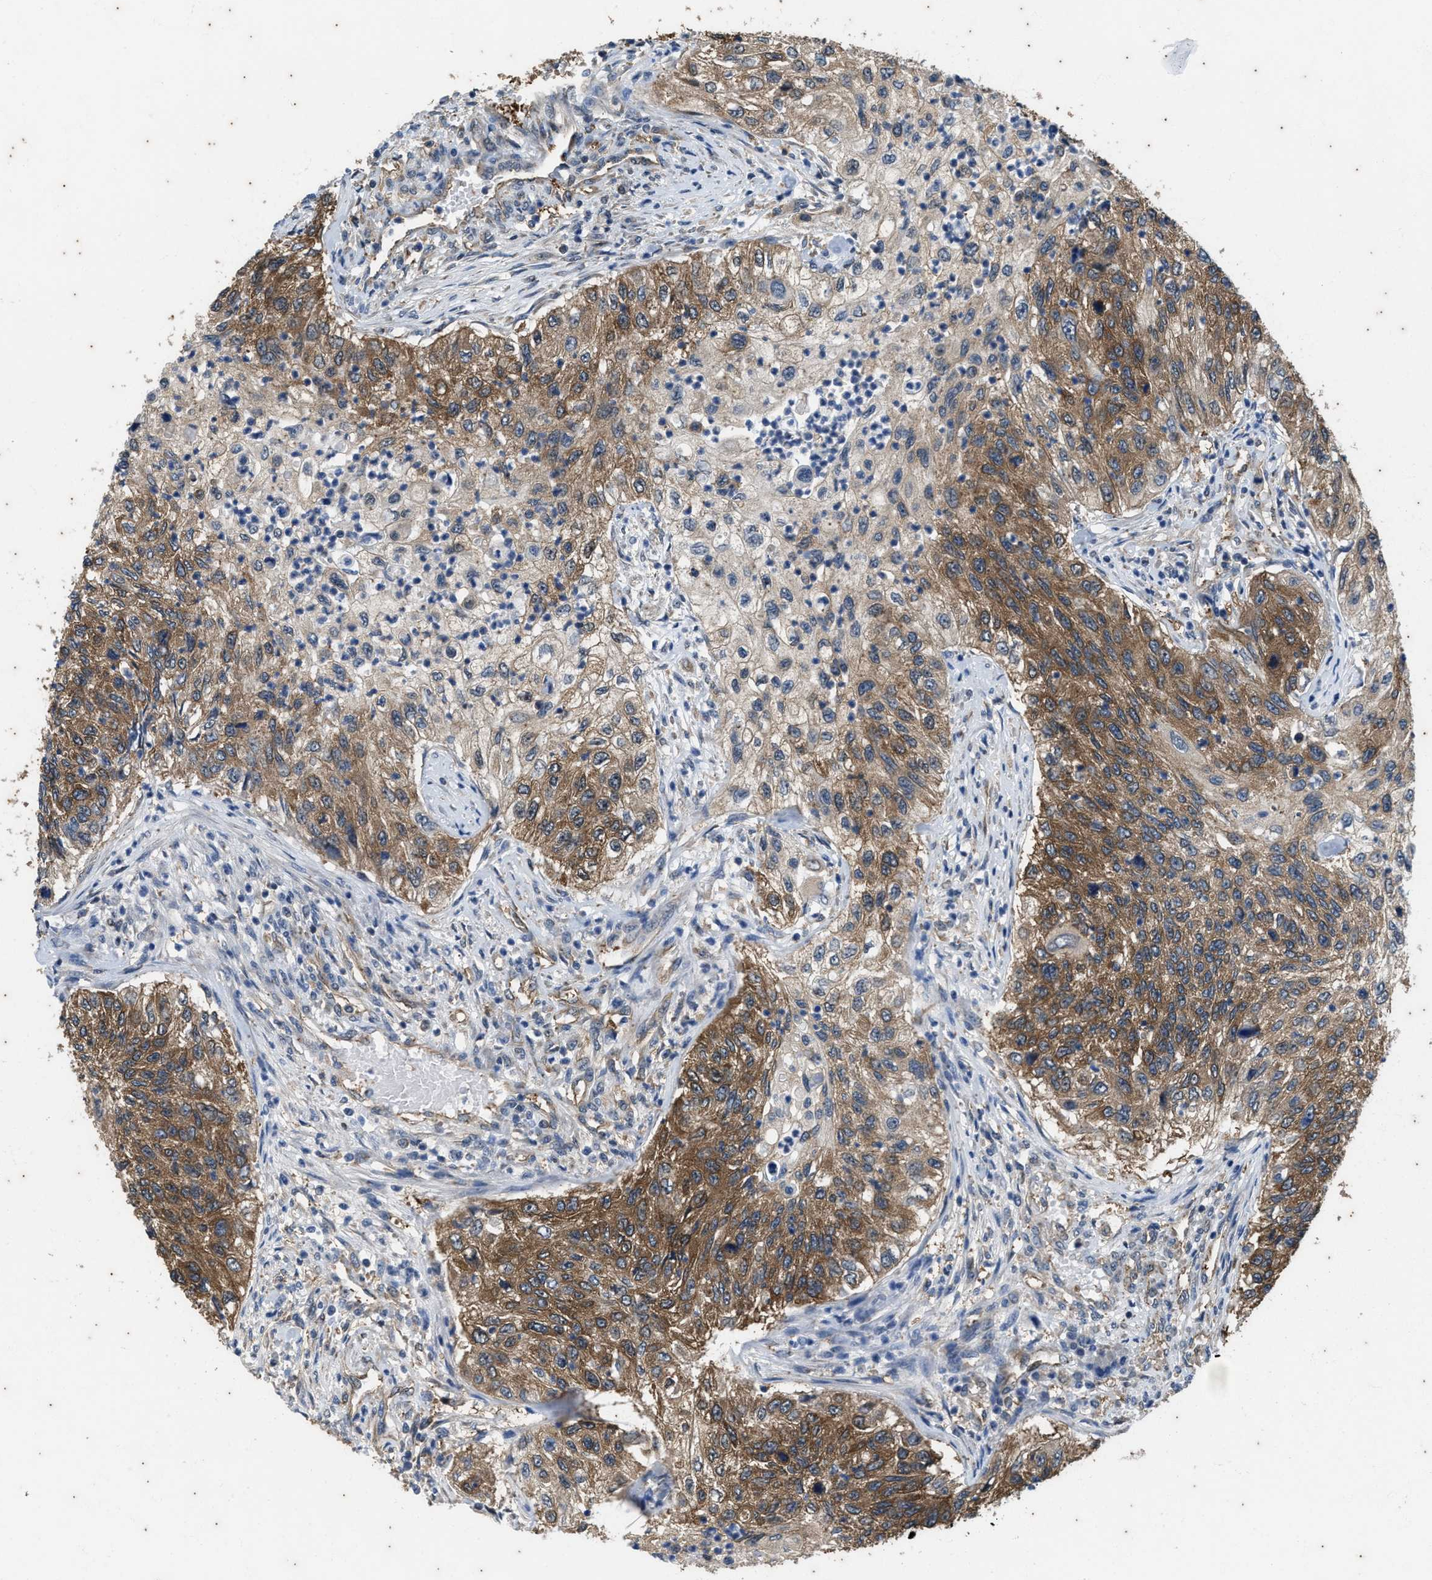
{"staining": {"intensity": "moderate", "quantity": ">75%", "location": "cytoplasmic/membranous"}, "tissue": "urothelial cancer", "cell_type": "Tumor cells", "image_type": "cancer", "snomed": [{"axis": "morphology", "description": "Urothelial carcinoma, High grade"}, {"axis": "topography", "description": "Urinary bladder"}], "caption": "Protein expression analysis of urothelial carcinoma (high-grade) demonstrates moderate cytoplasmic/membranous expression in about >75% of tumor cells.", "gene": "COX19", "patient": {"sex": "female", "age": 60}}